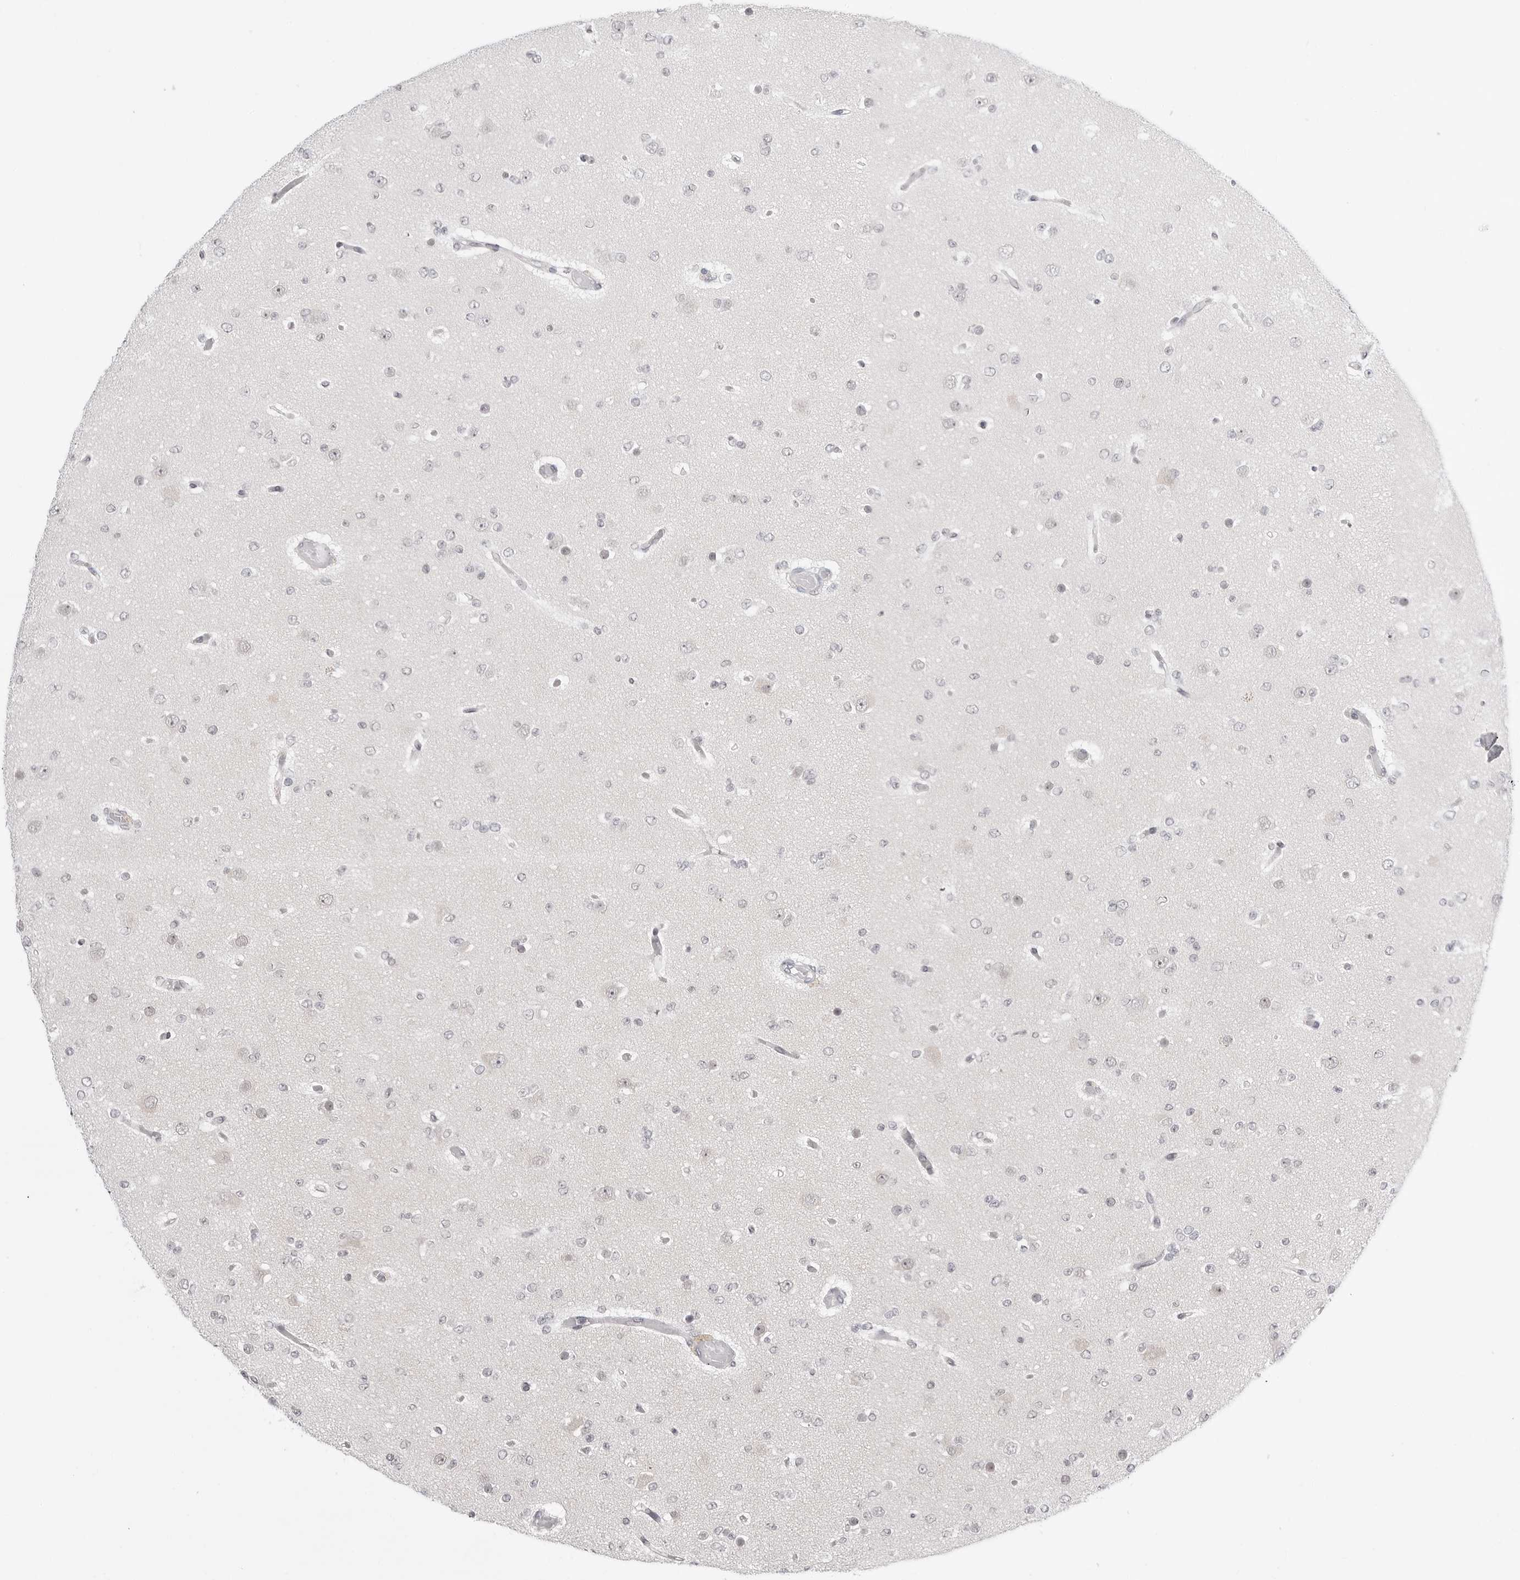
{"staining": {"intensity": "negative", "quantity": "none", "location": "none"}, "tissue": "glioma", "cell_type": "Tumor cells", "image_type": "cancer", "snomed": [{"axis": "morphology", "description": "Glioma, malignant, Low grade"}, {"axis": "topography", "description": "Brain"}], "caption": "This is an immunohistochemistry (IHC) photomicrograph of human low-grade glioma (malignant). There is no staining in tumor cells.", "gene": "PPP2R5C", "patient": {"sex": "female", "age": 22}}